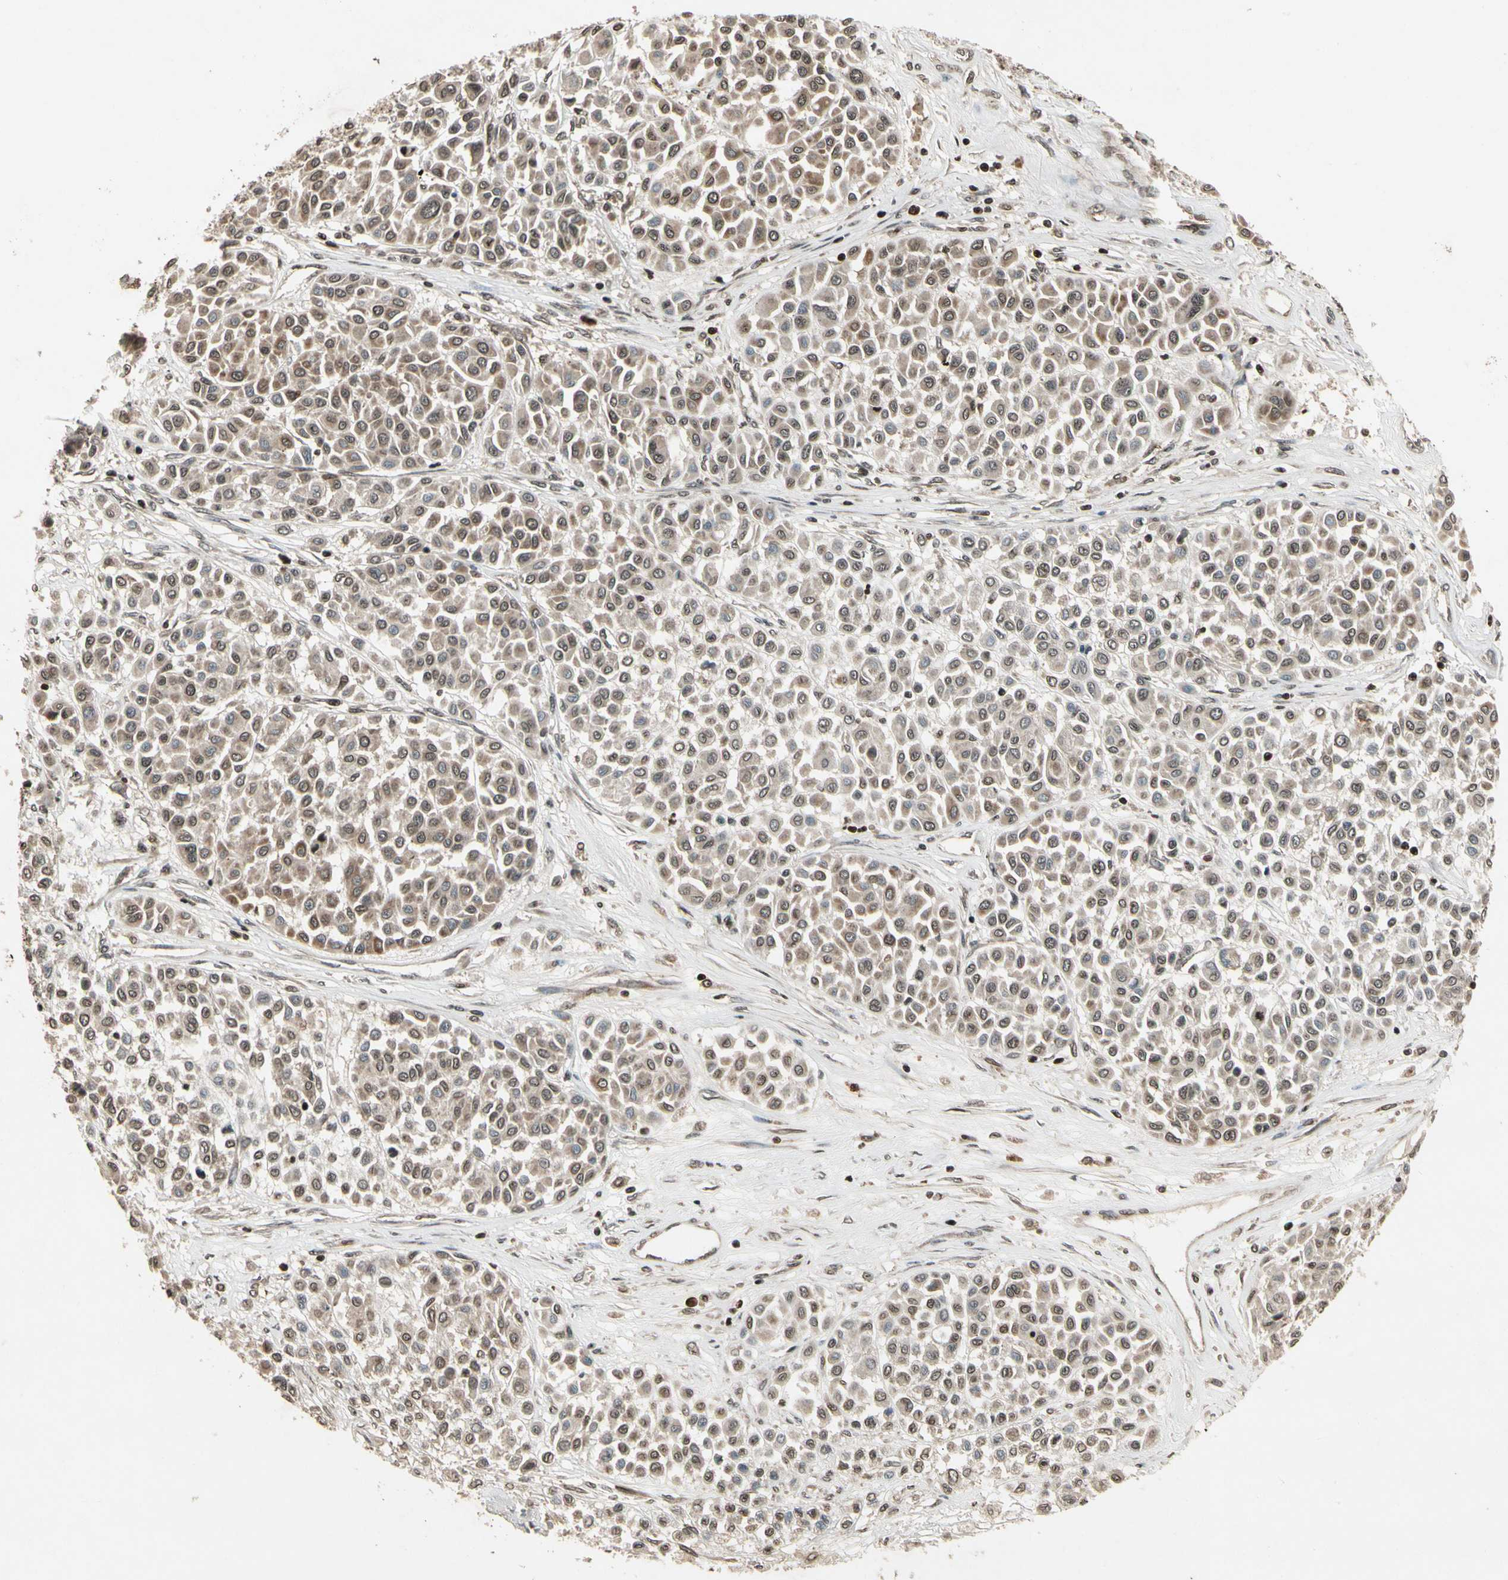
{"staining": {"intensity": "moderate", "quantity": ">75%", "location": "cytoplasmic/membranous"}, "tissue": "melanoma", "cell_type": "Tumor cells", "image_type": "cancer", "snomed": [{"axis": "morphology", "description": "Malignant melanoma, Metastatic site"}, {"axis": "topography", "description": "Soft tissue"}], "caption": "DAB immunohistochemical staining of malignant melanoma (metastatic site) reveals moderate cytoplasmic/membranous protein expression in approximately >75% of tumor cells. Immunohistochemistry stains the protein in brown and the nuclei are stained blue.", "gene": "GLRX", "patient": {"sex": "male", "age": 41}}